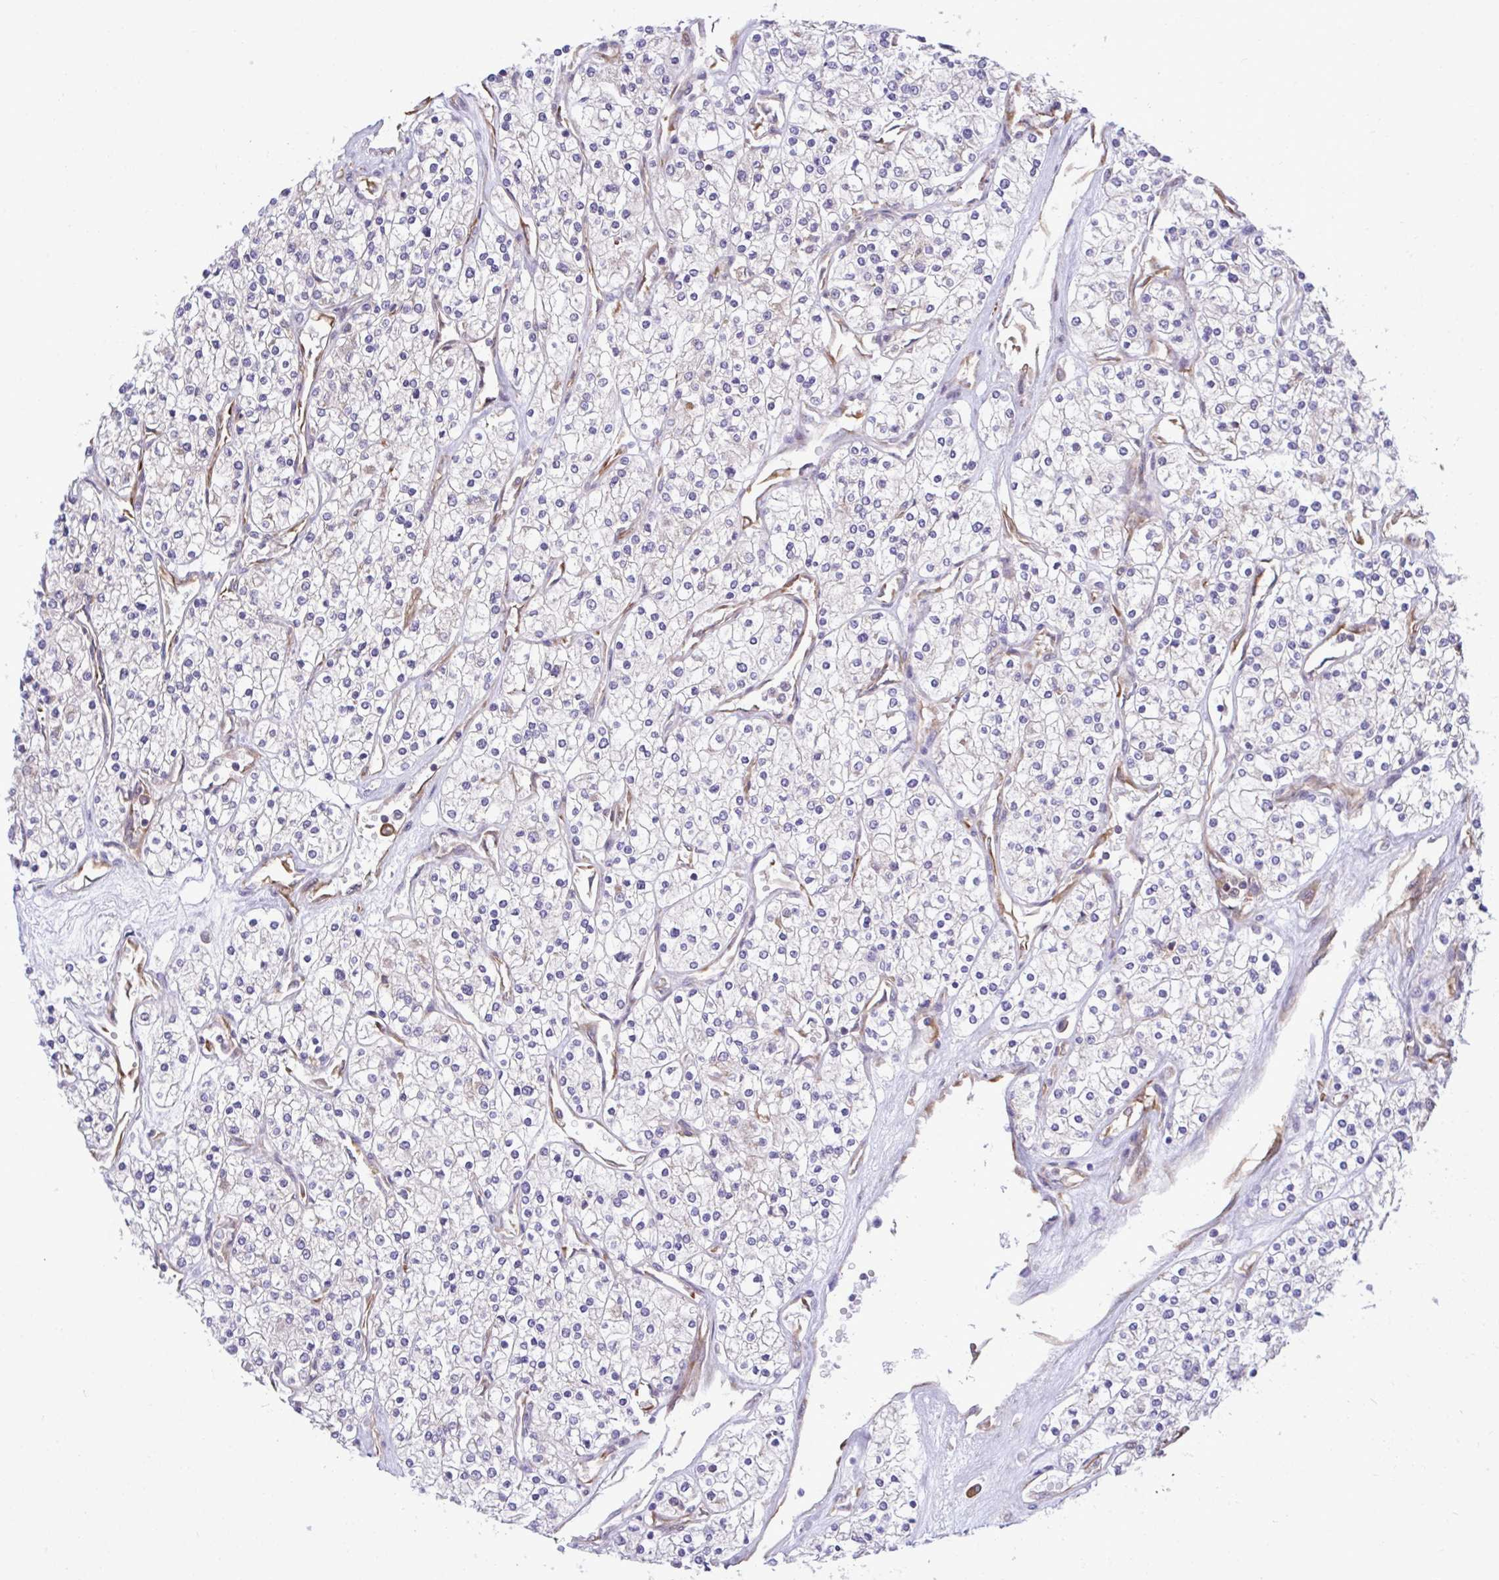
{"staining": {"intensity": "negative", "quantity": "none", "location": "none"}, "tissue": "renal cancer", "cell_type": "Tumor cells", "image_type": "cancer", "snomed": [{"axis": "morphology", "description": "Adenocarcinoma, NOS"}, {"axis": "topography", "description": "Kidney"}], "caption": "DAB immunohistochemical staining of human renal cancer reveals no significant positivity in tumor cells. (Brightfield microscopy of DAB immunohistochemistry (IHC) at high magnification).", "gene": "RPS15", "patient": {"sex": "male", "age": 80}}